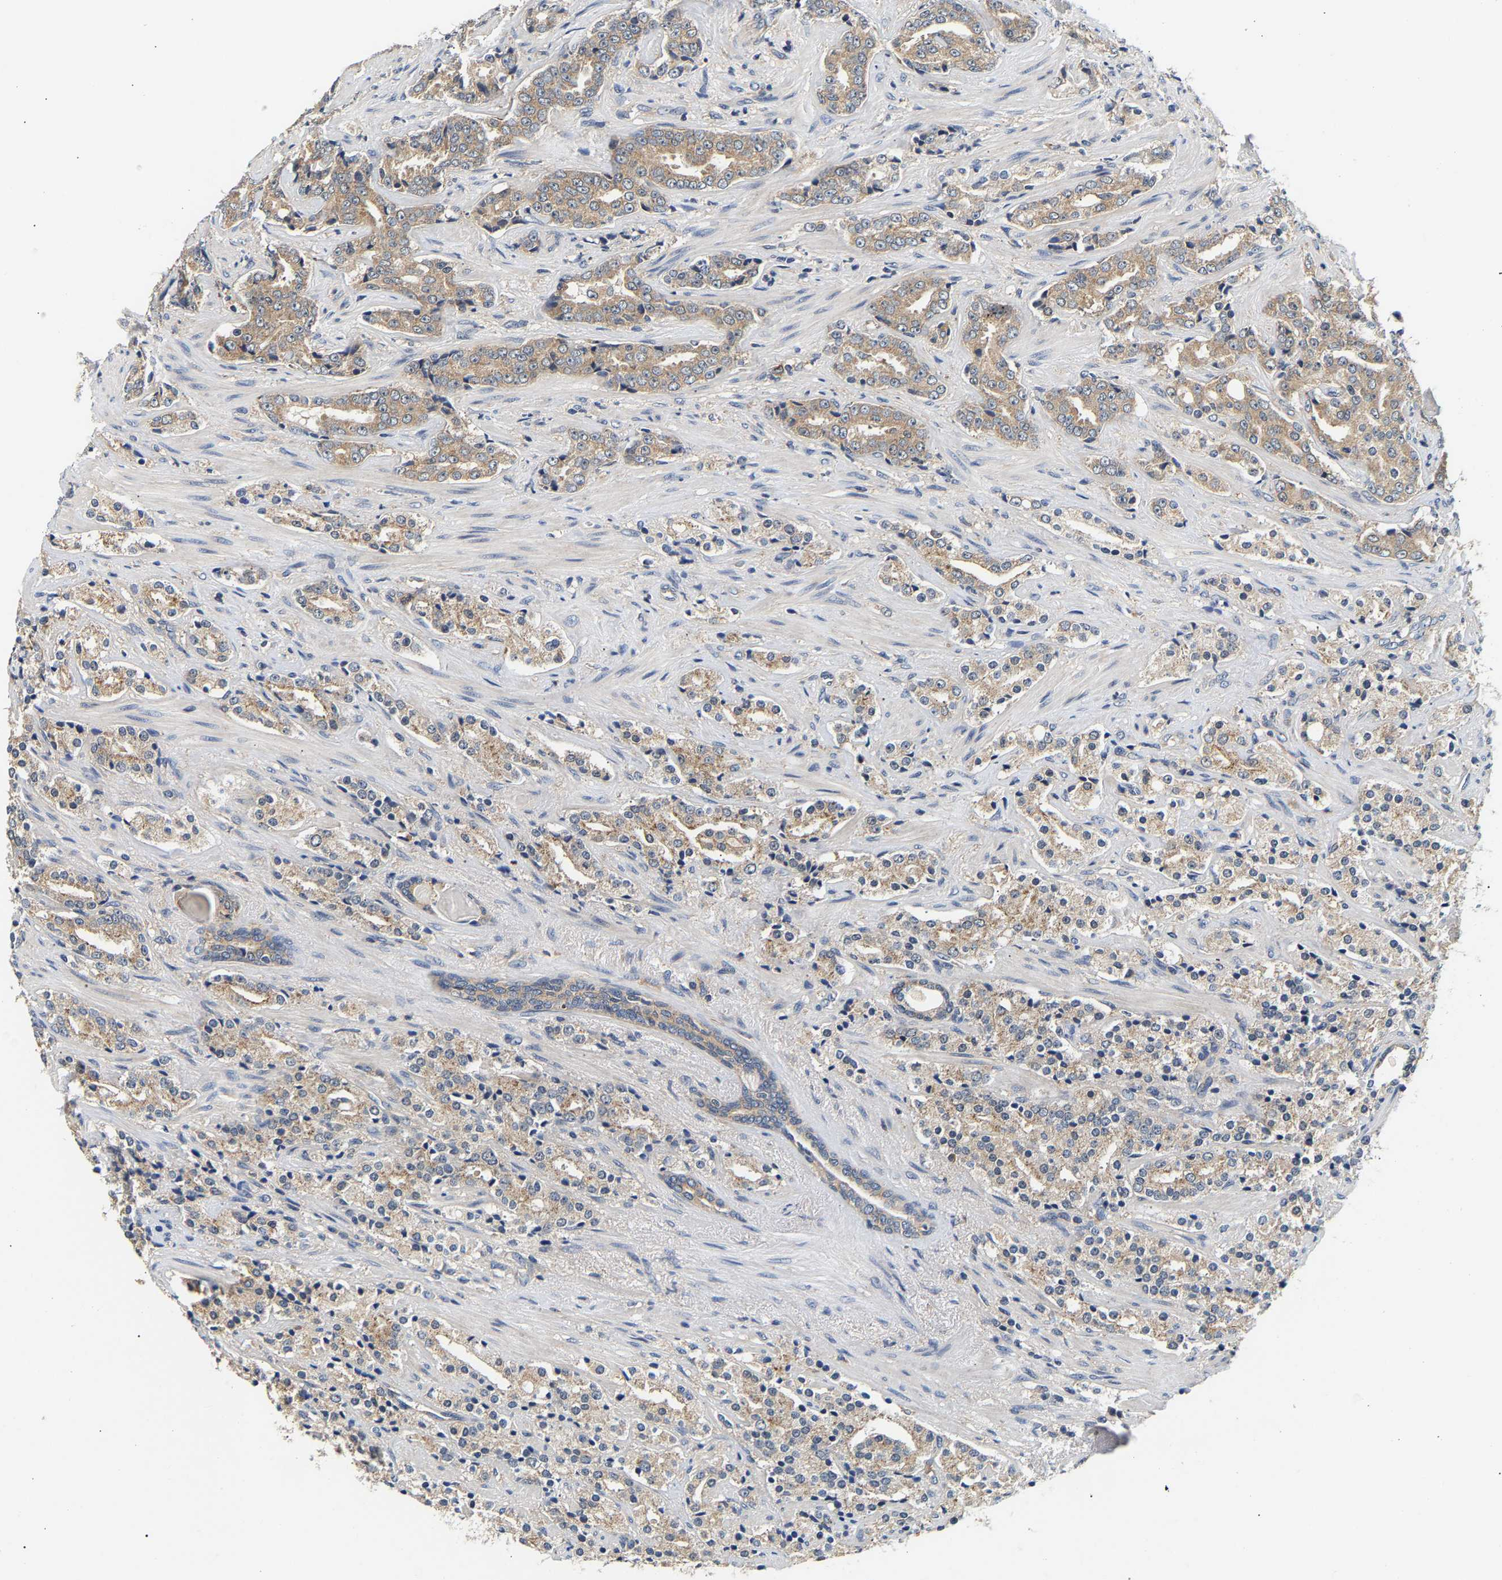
{"staining": {"intensity": "weak", "quantity": "25%-75%", "location": "cytoplasmic/membranous"}, "tissue": "prostate cancer", "cell_type": "Tumor cells", "image_type": "cancer", "snomed": [{"axis": "morphology", "description": "Adenocarcinoma, High grade"}, {"axis": "topography", "description": "Prostate"}], "caption": "This is a micrograph of immunohistochemistry staining of prostate cancer, which shows weak expression in the cytoplasmic/membranous of tumor cells.", "gene": "PPID", "patient": {"sex": "male", "age": 71}}